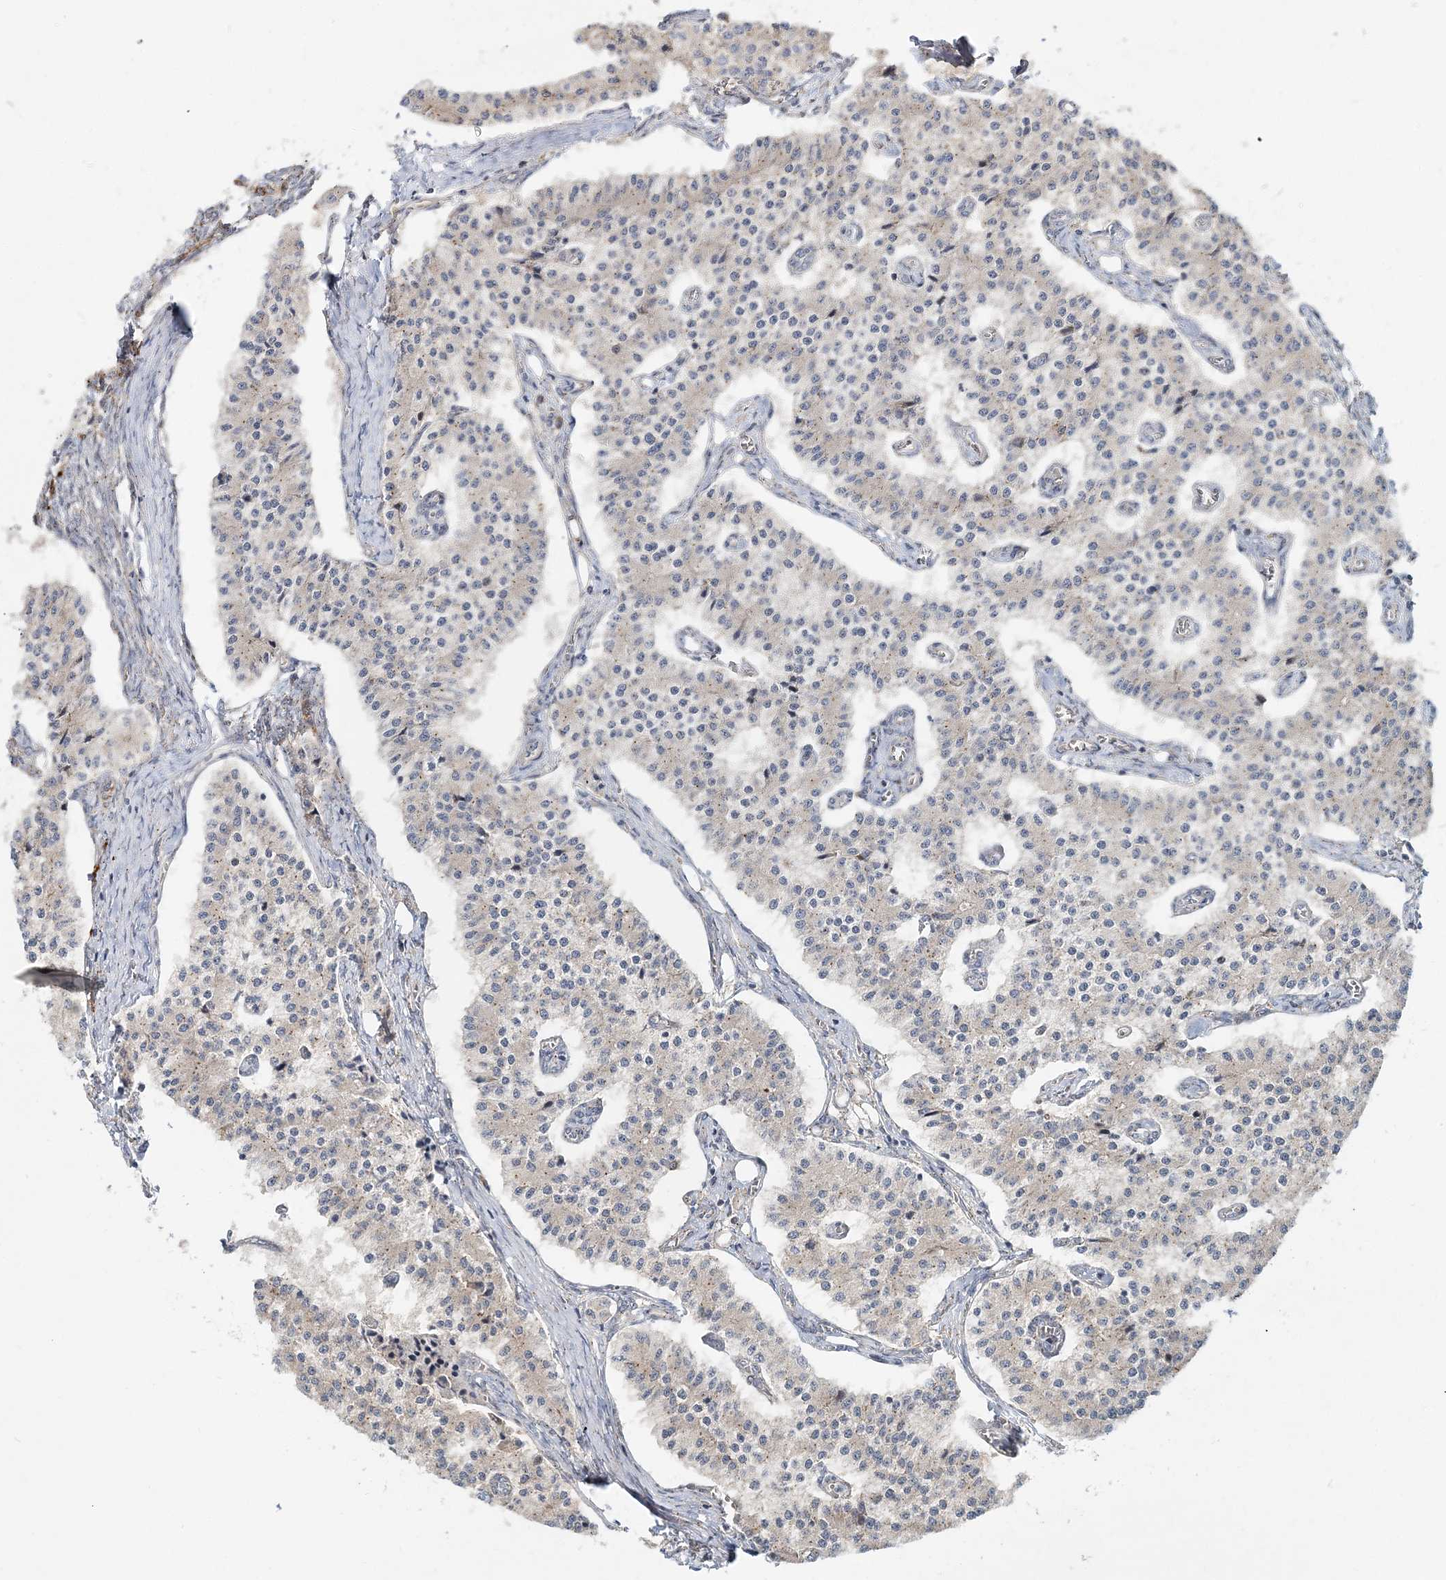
{"staining": {"intensity": "negative", "quantity": "none", "location": "none"}, "tissue": "carcinoid", "cell_type": "Tumor cells", "image_type": "cancer", "snomed": [{"axis": "morphology", "description": "Carcinoid, malignant, NOS"}, {"axis": "topography", "description": "Colon"}], "caption": "The micrograph displays no significant positivity in tumor cells of carcinoid (malignant). The staining is performed using DAB brown chromogen with nuclei counter-stained in using hematoxylin.", "gene": "CXXC5", "patient": {"sex": "female", "age": 52}}